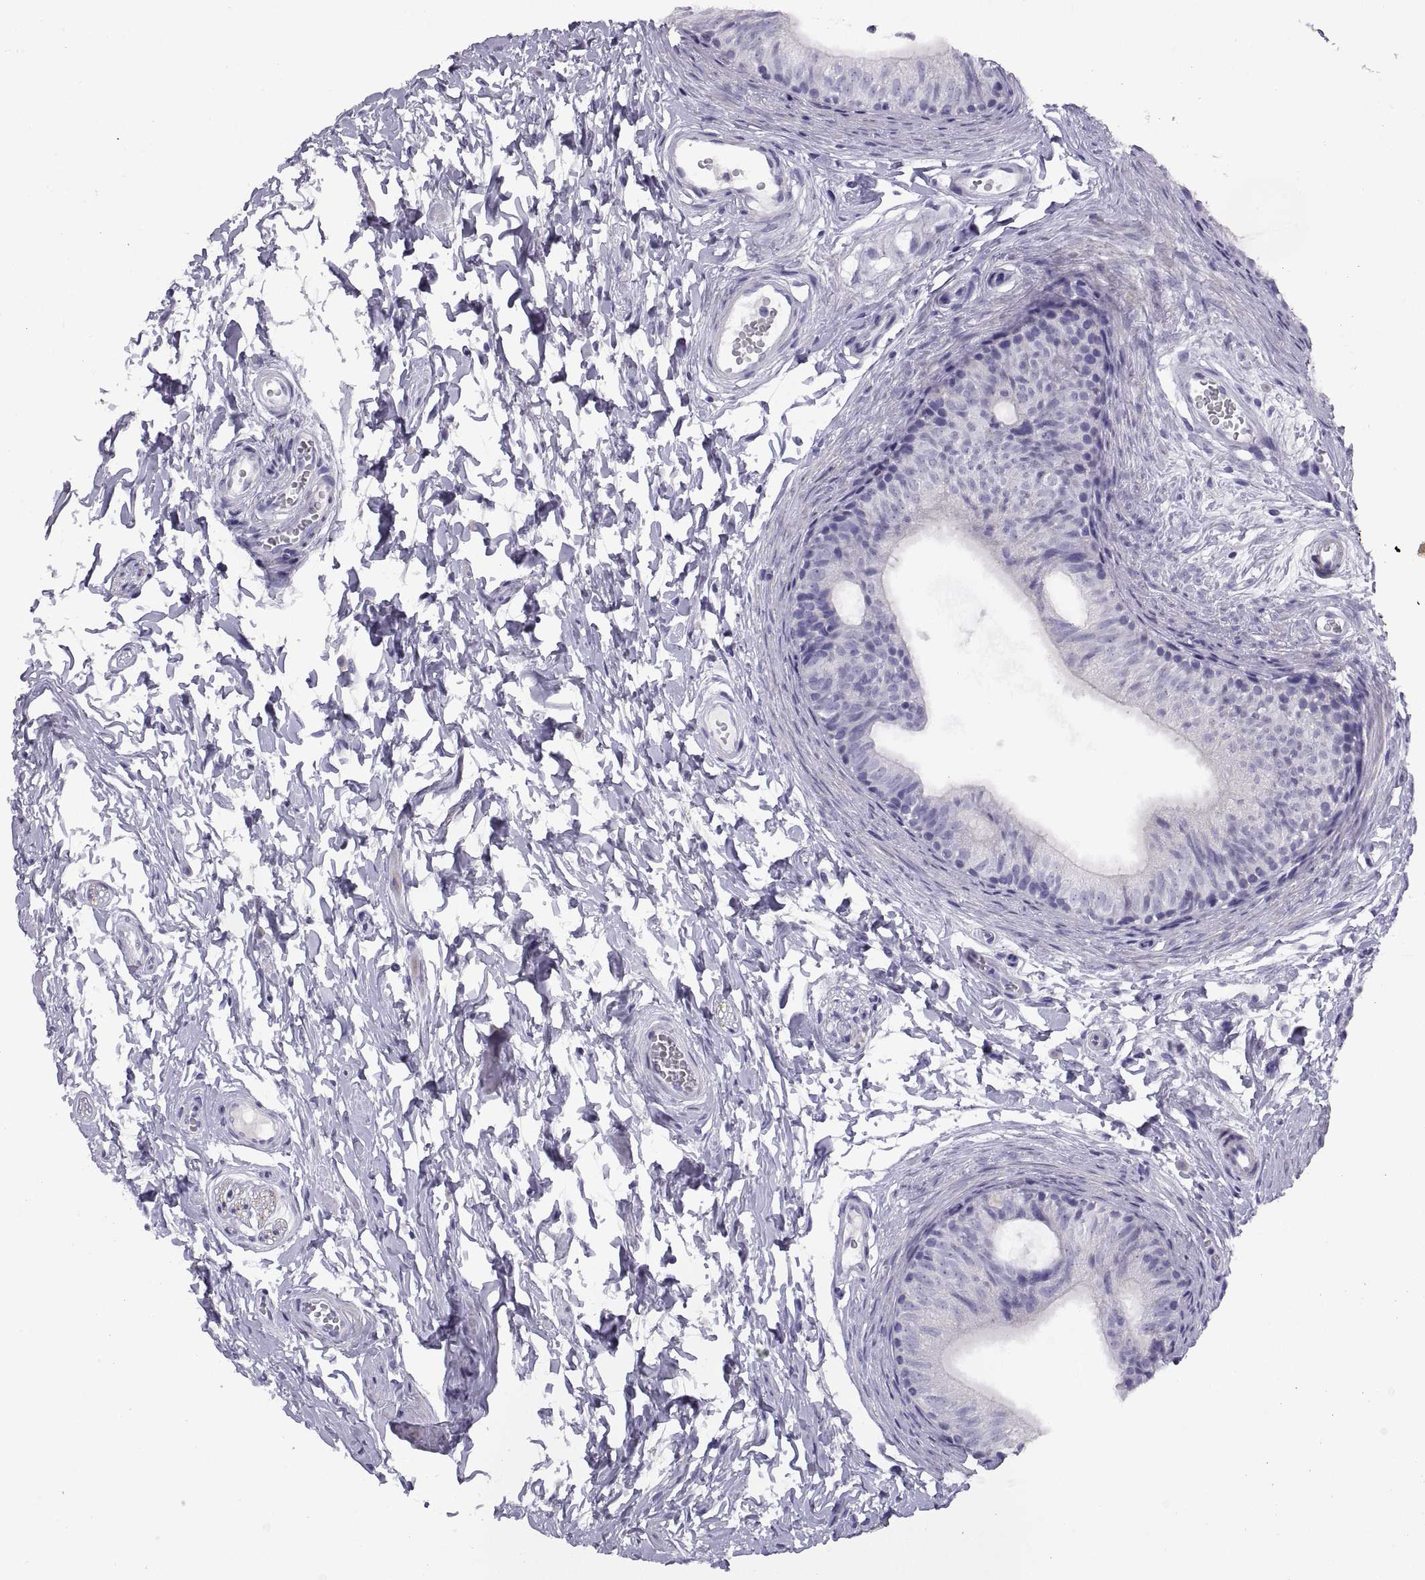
{"staining": {"intensity": "negative", "quantity": "none", "location": "none"}, "tissue": "epididymis", "cell_type": "Glandular cells", "image_type": "normal", "snomed": [{"axis": "morphology", "description": "Normal tissue, NOS"}, {"axis": "topography", "description": "Epididymis"}], "caption": "This is an immunohistochemistry (IHC) photomicrograph of normal epididymis. There is no positivity in glandular cells.", "gene": "RGS20", "patient": {"sex": "male", "age": 22}}